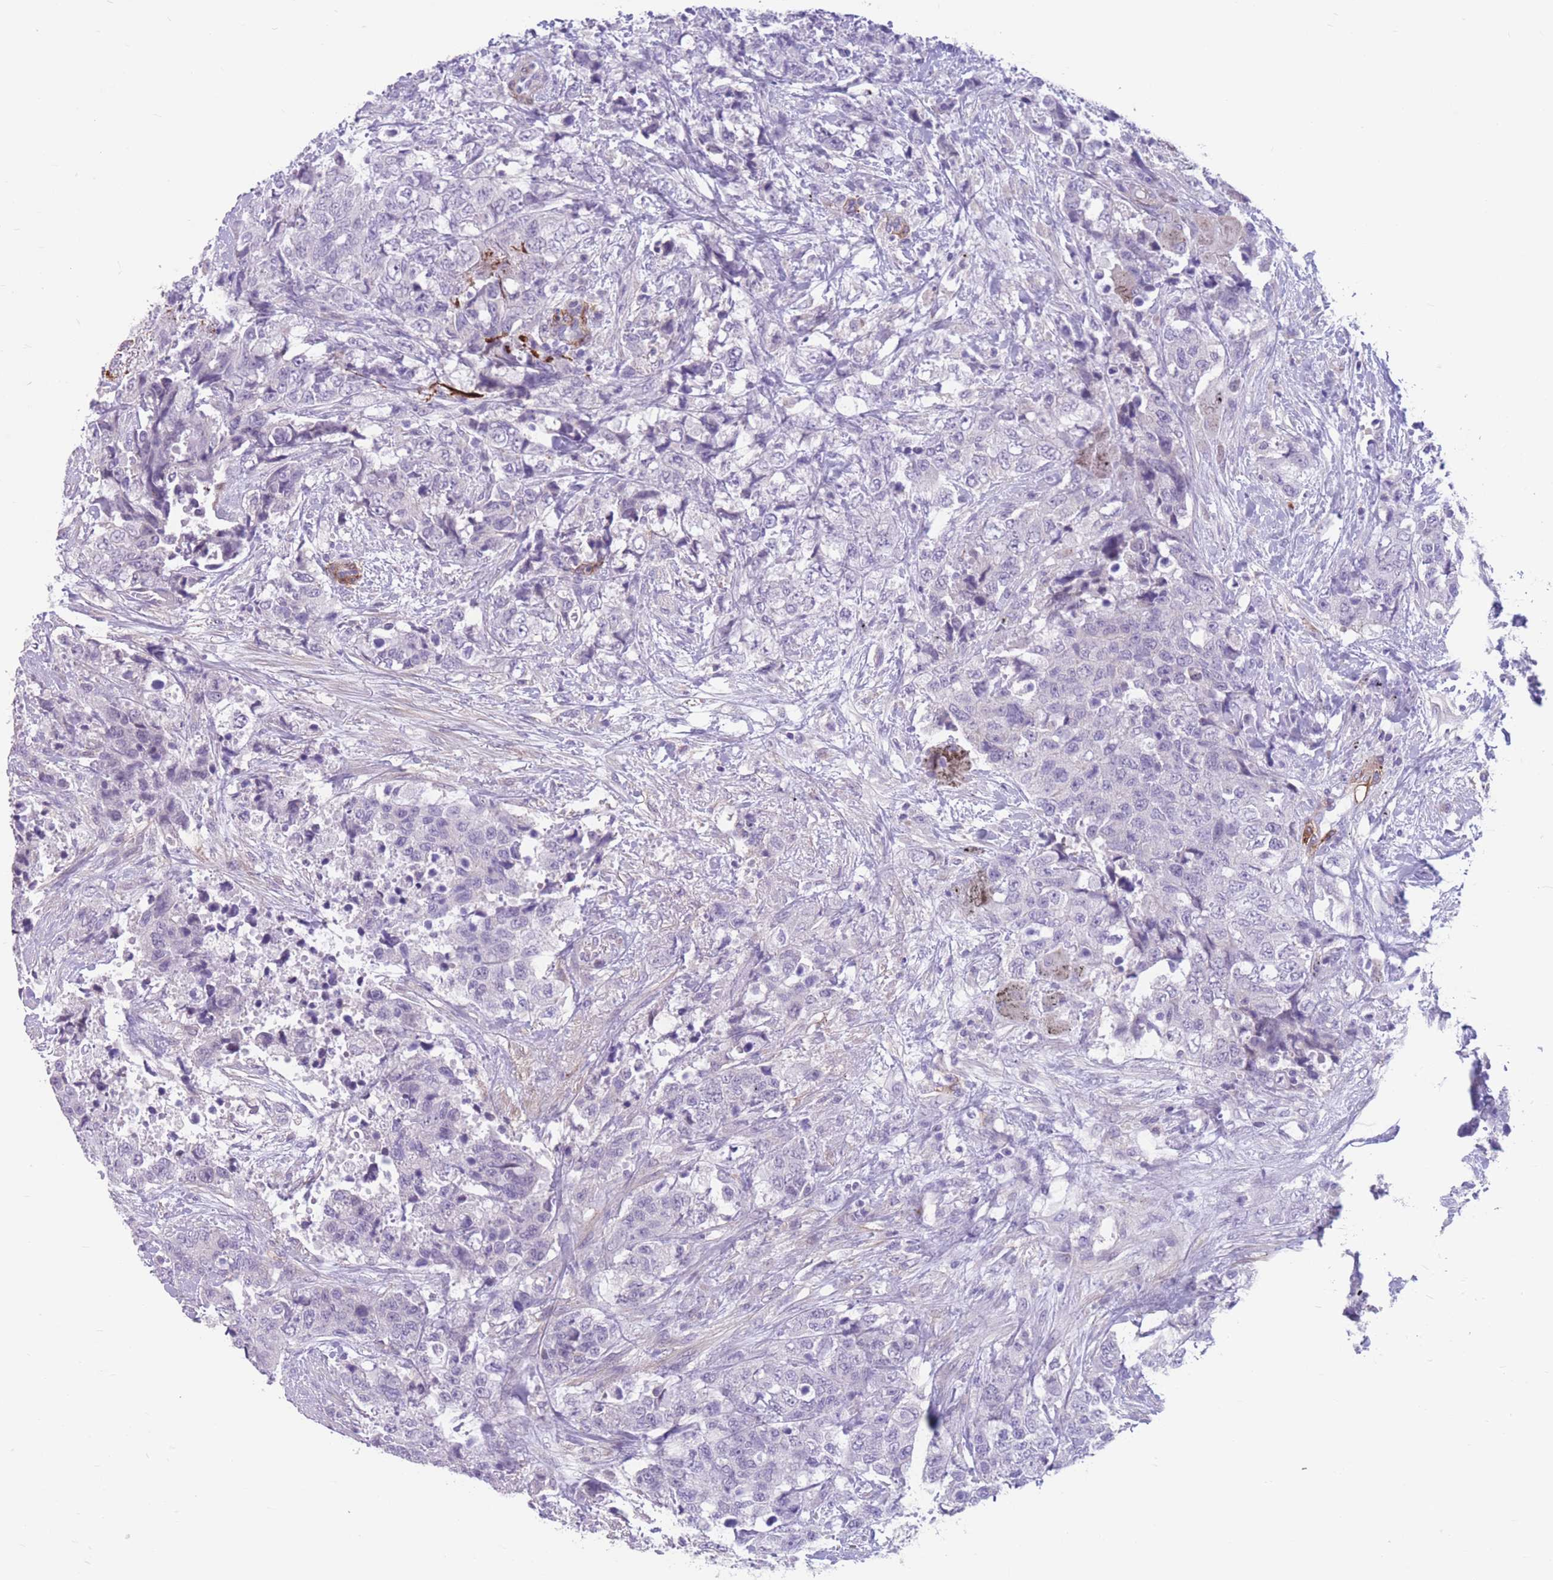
{"staining": {"intensity": "negative", "quantity": "none", "location": "none"}, "tissue": "urothelial cancer", "cell_type": "Tumor cells", "image_type": "cancer", "snomed": [{"axis": "morphology", "description": "Urothelial carcinoma, High grade"}, {"axis": "topography", "description": "Urinary bladder"}], "caption": "The image displays no significant staining in tumor cells of urothelial cancer. (Stains: DAB (3,3'-diaminobenzidine) IHC with hematoxylin counter stain, Microscopy: brightfield microscopy at high magnification).", "gene": "DPYD", "patient": {"sex": "female", "age": 78}}